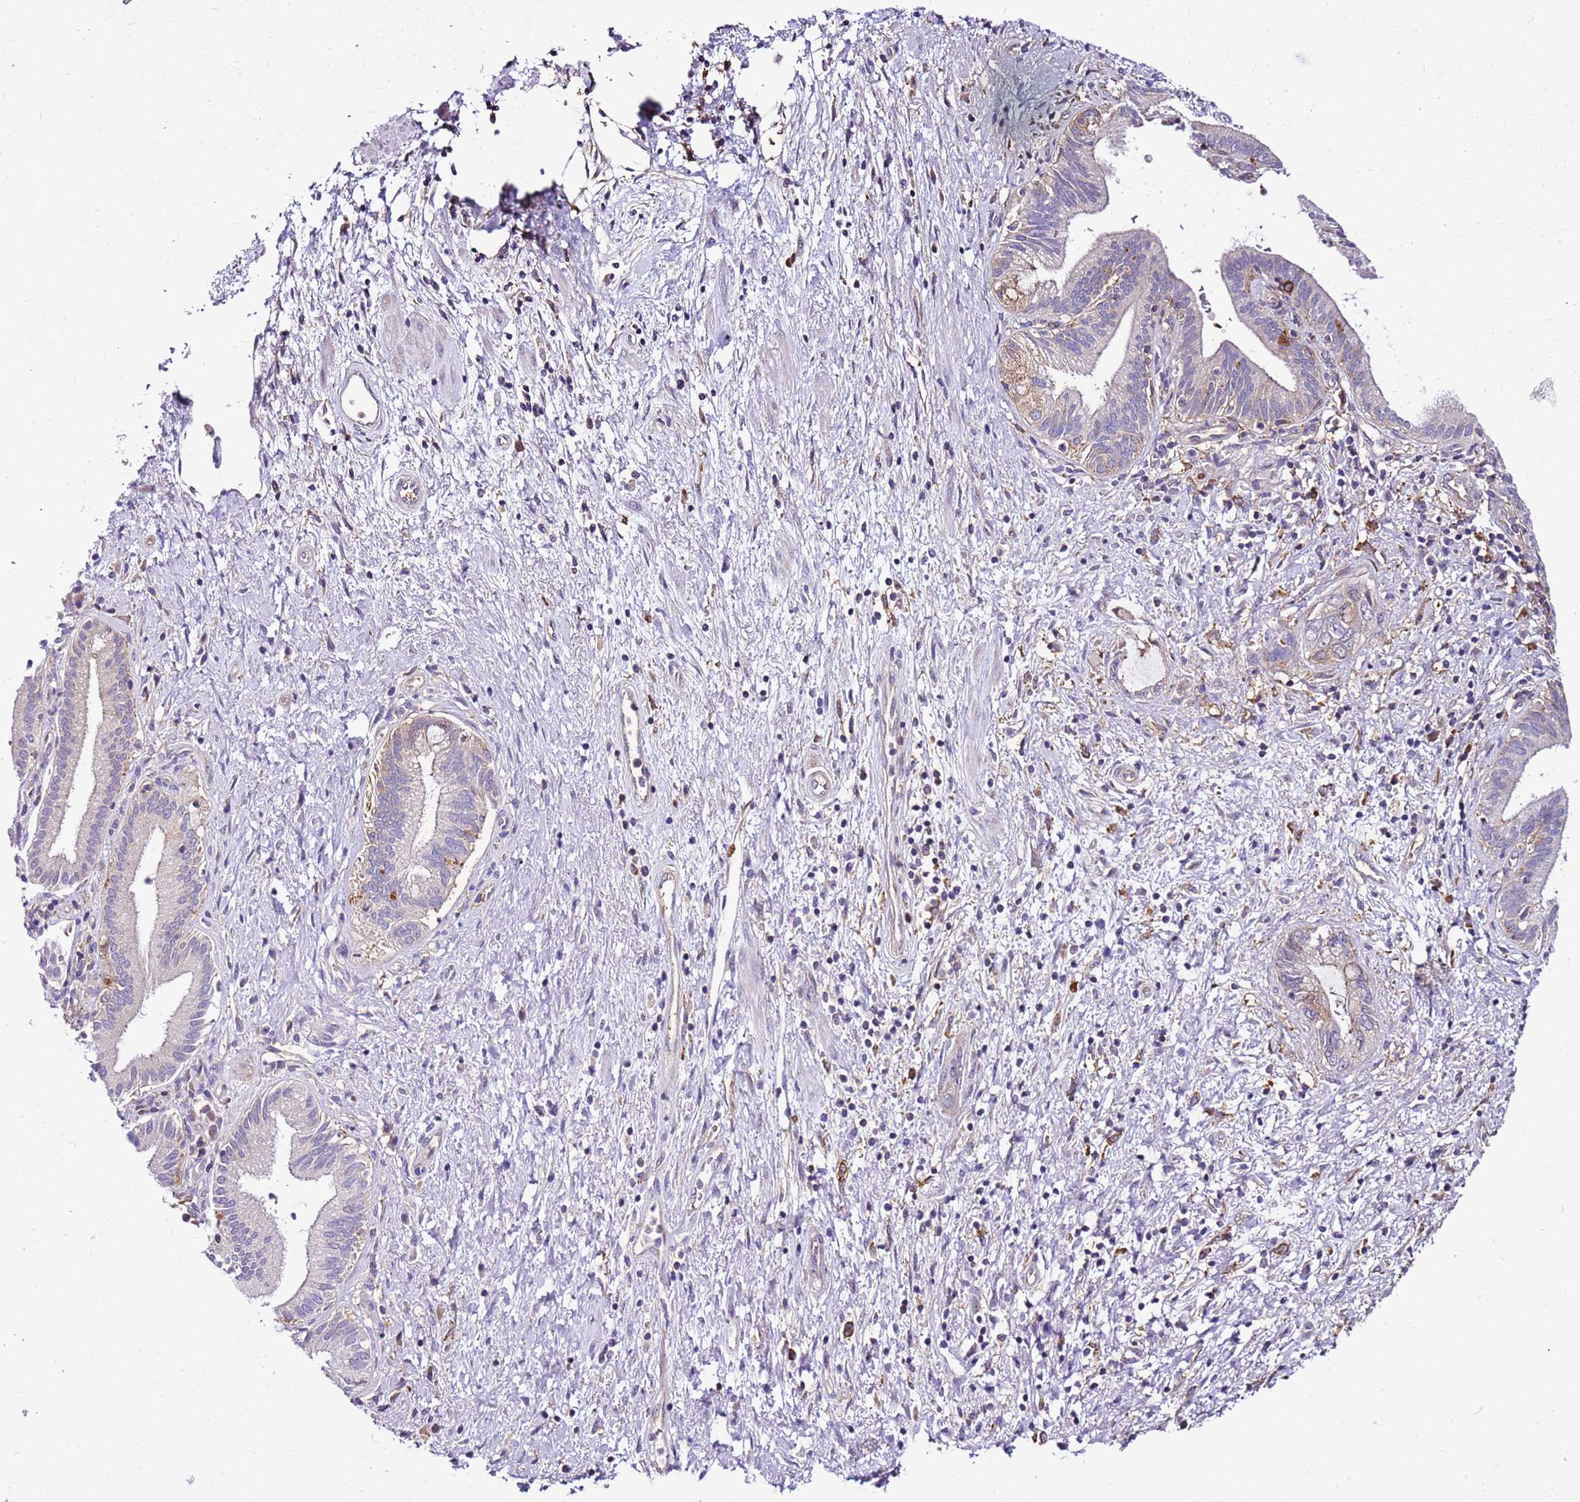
{"staining": {"intensity": "moderate", "quantity": "<25%", "location": "cytoplasmic/membranous"}, "tissue": "pancreatic cancer", "cell_type": "Tumor cells", "image_type": "cancer", "snomed": [{"axis": "morphology", "description": "Adenocarcinoma, NOS"}, {"axis": "topography", "description": "Pancreas"}], "caption": "A micrograph of pancreatic cancer (adenocarcinoma) stained for a protein displays moderate cytoplasmic/membranous brown staining in tumor cells. Using DAB (brown) and hematoxylin (blue) stains, captured at high magnification using brightfield microscopy.", "gene": "ATXN2L", "patient": {"sex": "female", "age": 73}}